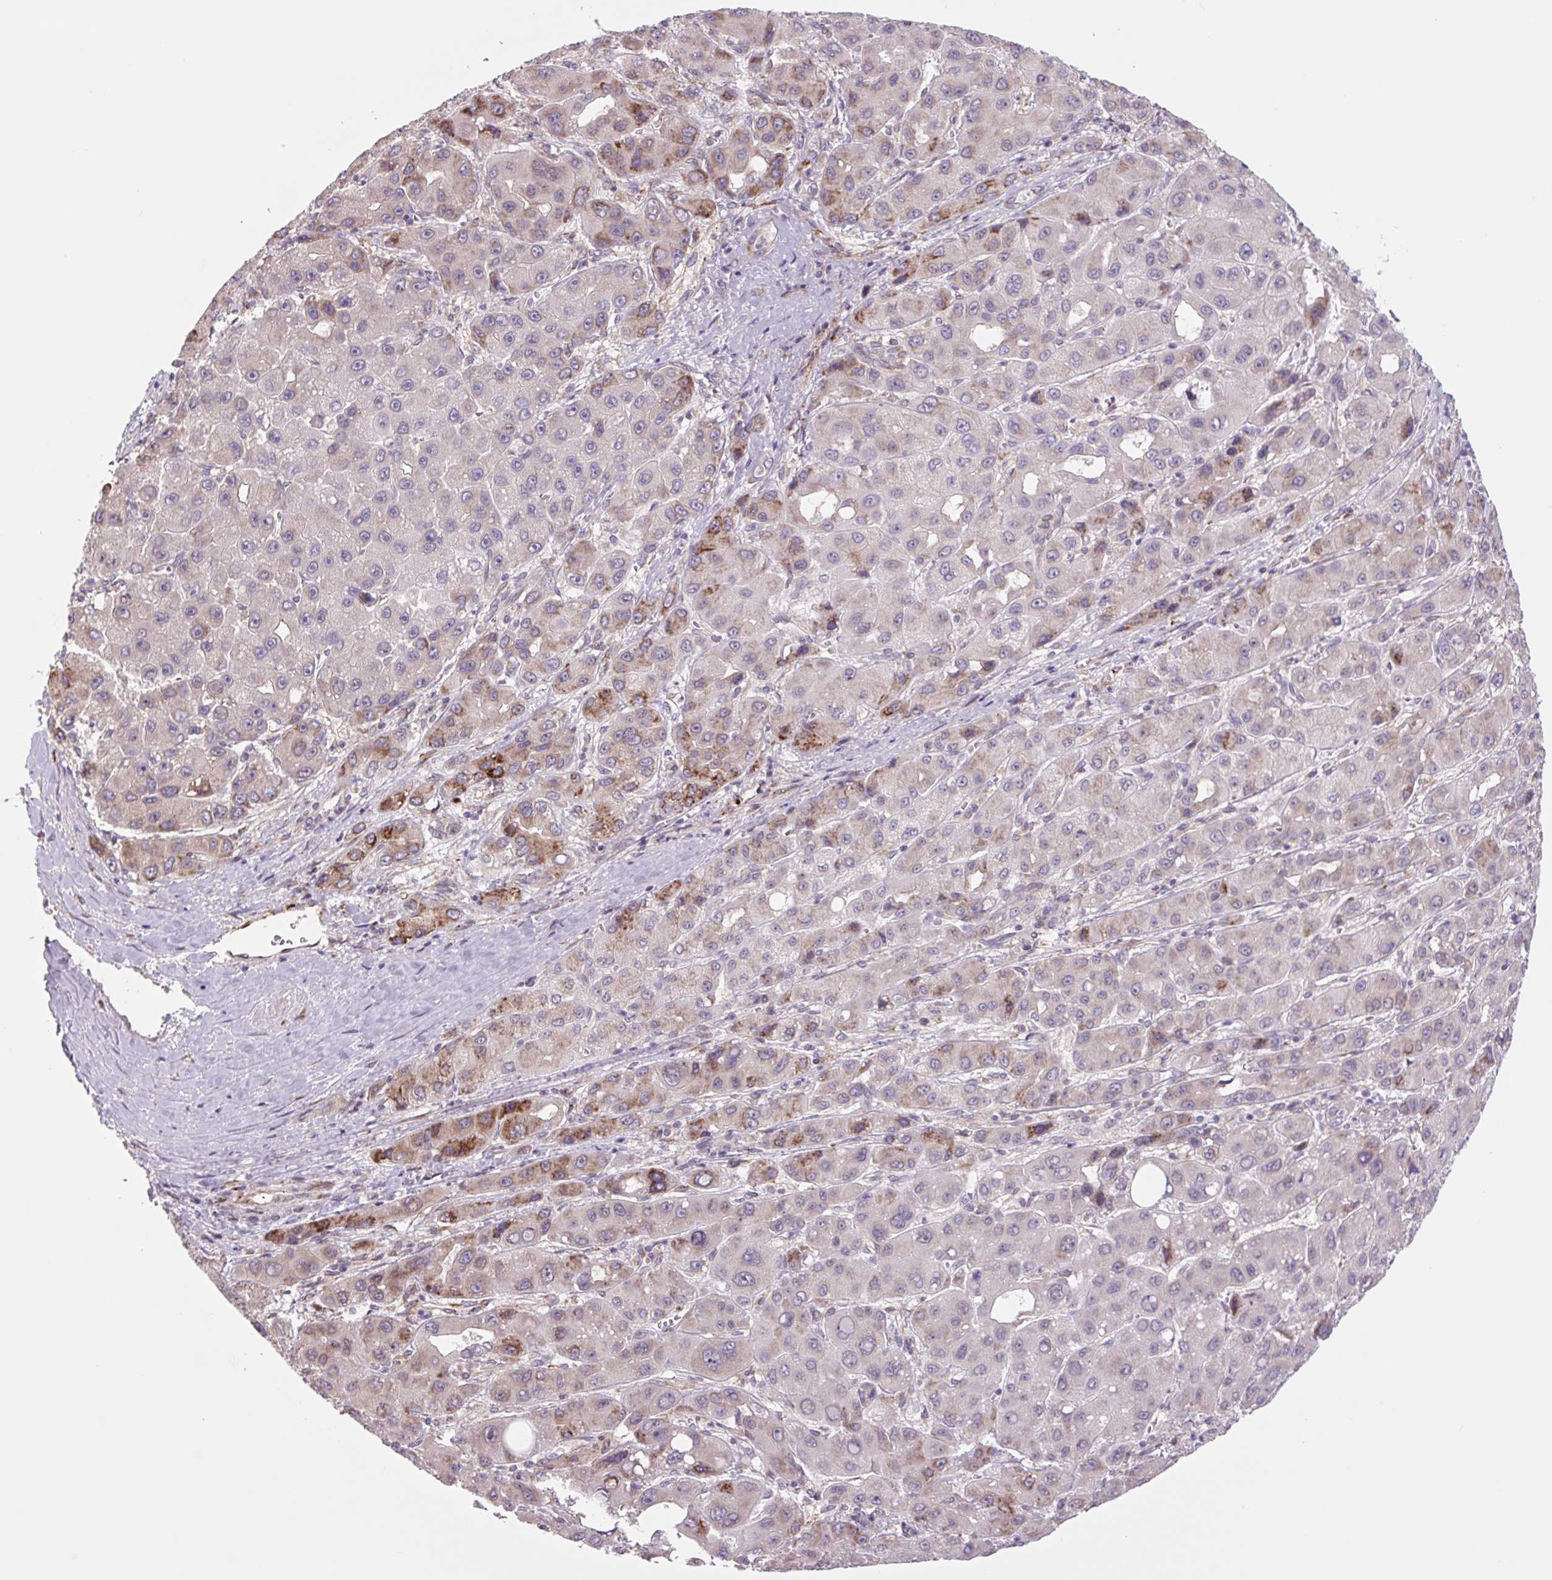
{"staining": {"intensity": "strong", "quantity": "<25%", "location": "cytoplasmic/membranous"}, "tissue": "liver cancer", "cell_type": "Tumor cells", "image_type": "cancer", "snomed": [{"axis": "morphology", "description": "Carcinoma, Hepatocellular, NOS"}, {"axis": "topography", "description": "Liver"}], "caption": "An IHC image of tumor tissue is shown. Protein staining in brown highlights strong cytoplasmic/membranous positivity in hepatocellular carcinoma (liver) within tumor cells.", "gene": "PLA2G4A", "patient": {"sex": "male", "age": 55}}